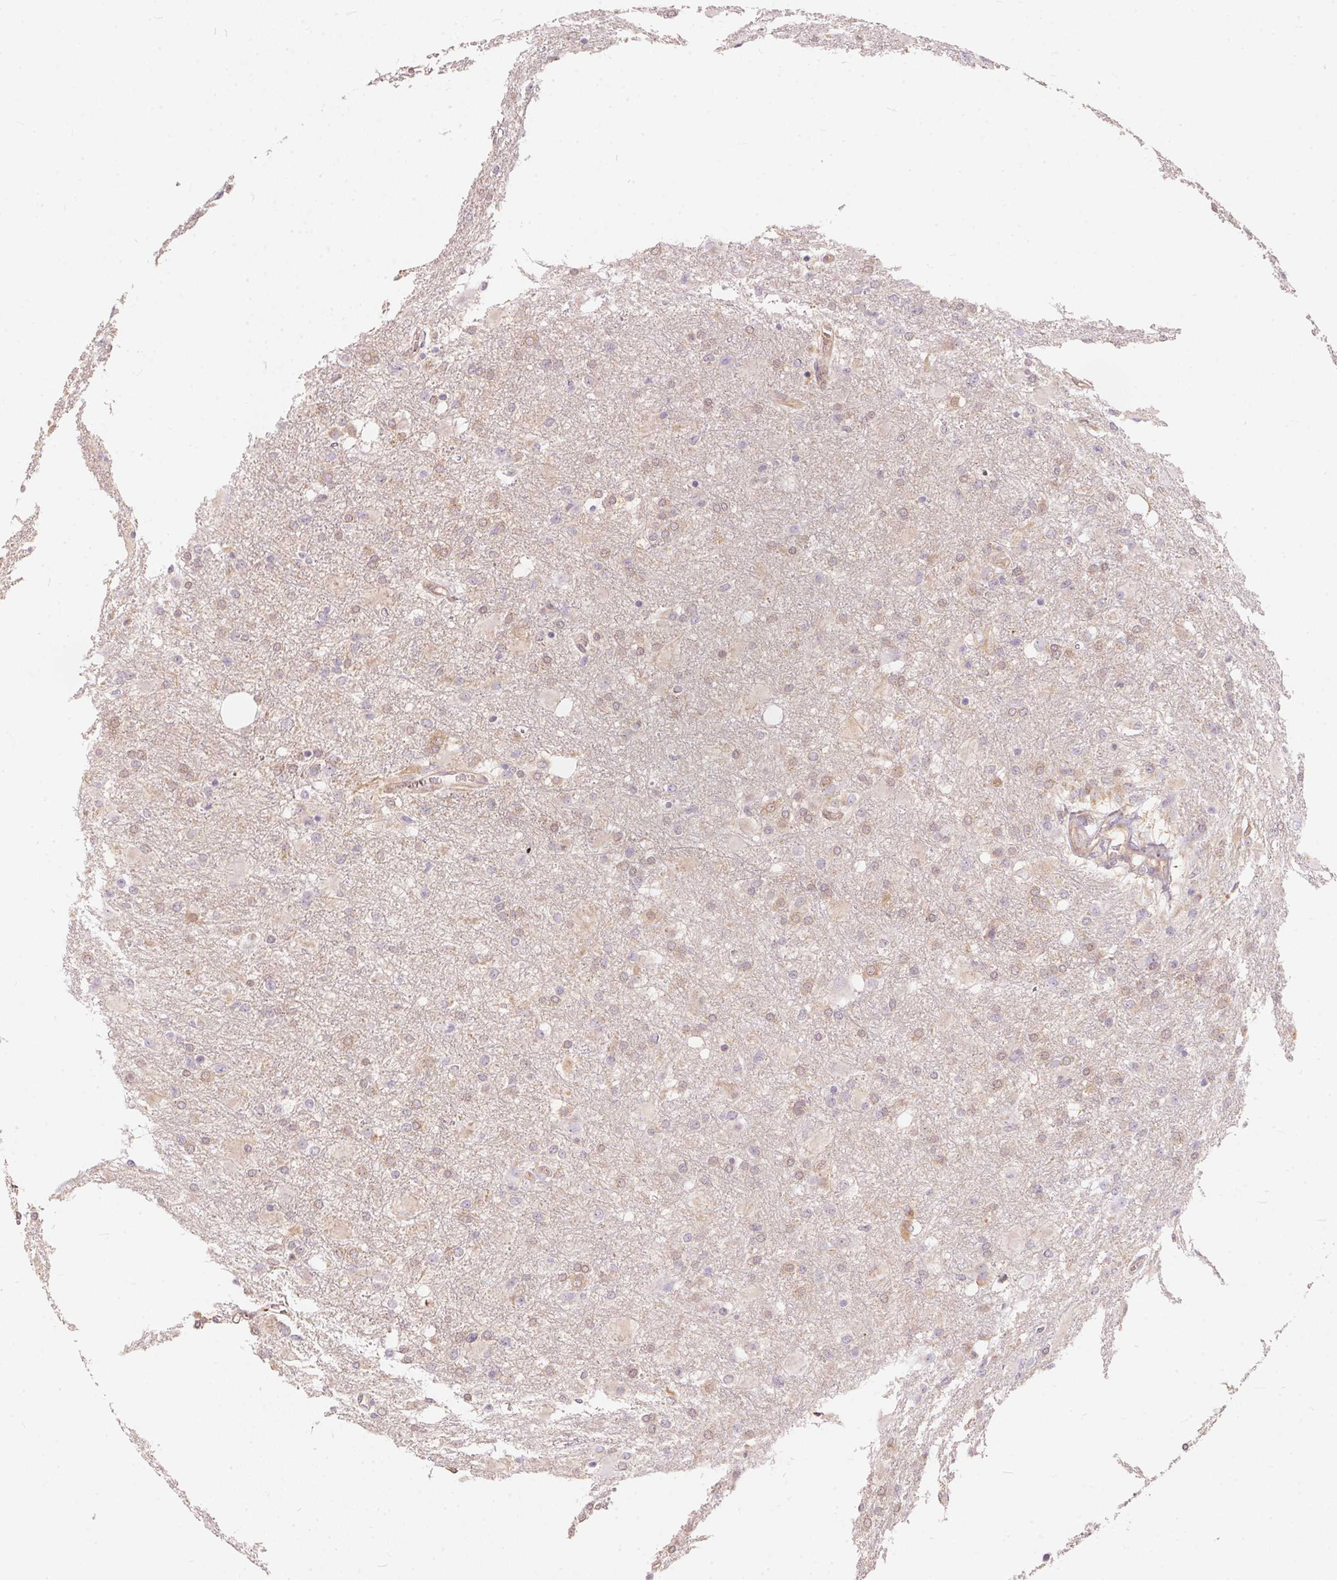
{"staining": {"intensity": "weak", "quantity": "<25%", "location": "cytoplasmic/membranous"}, "tissue": "glioma", "cell_type": "Tumor cells", "image_type": "cancer", "snomed": [{"axis": "morphology", "description": "Glioma, malignant, High grade"}, {"axis": "topography", "description": "Brain"}], "caption": "IHC of glioma exhibits no positivity in tumor cells.", "gene": "BLMH", "patient": {"sex": "male", "age": 68}}